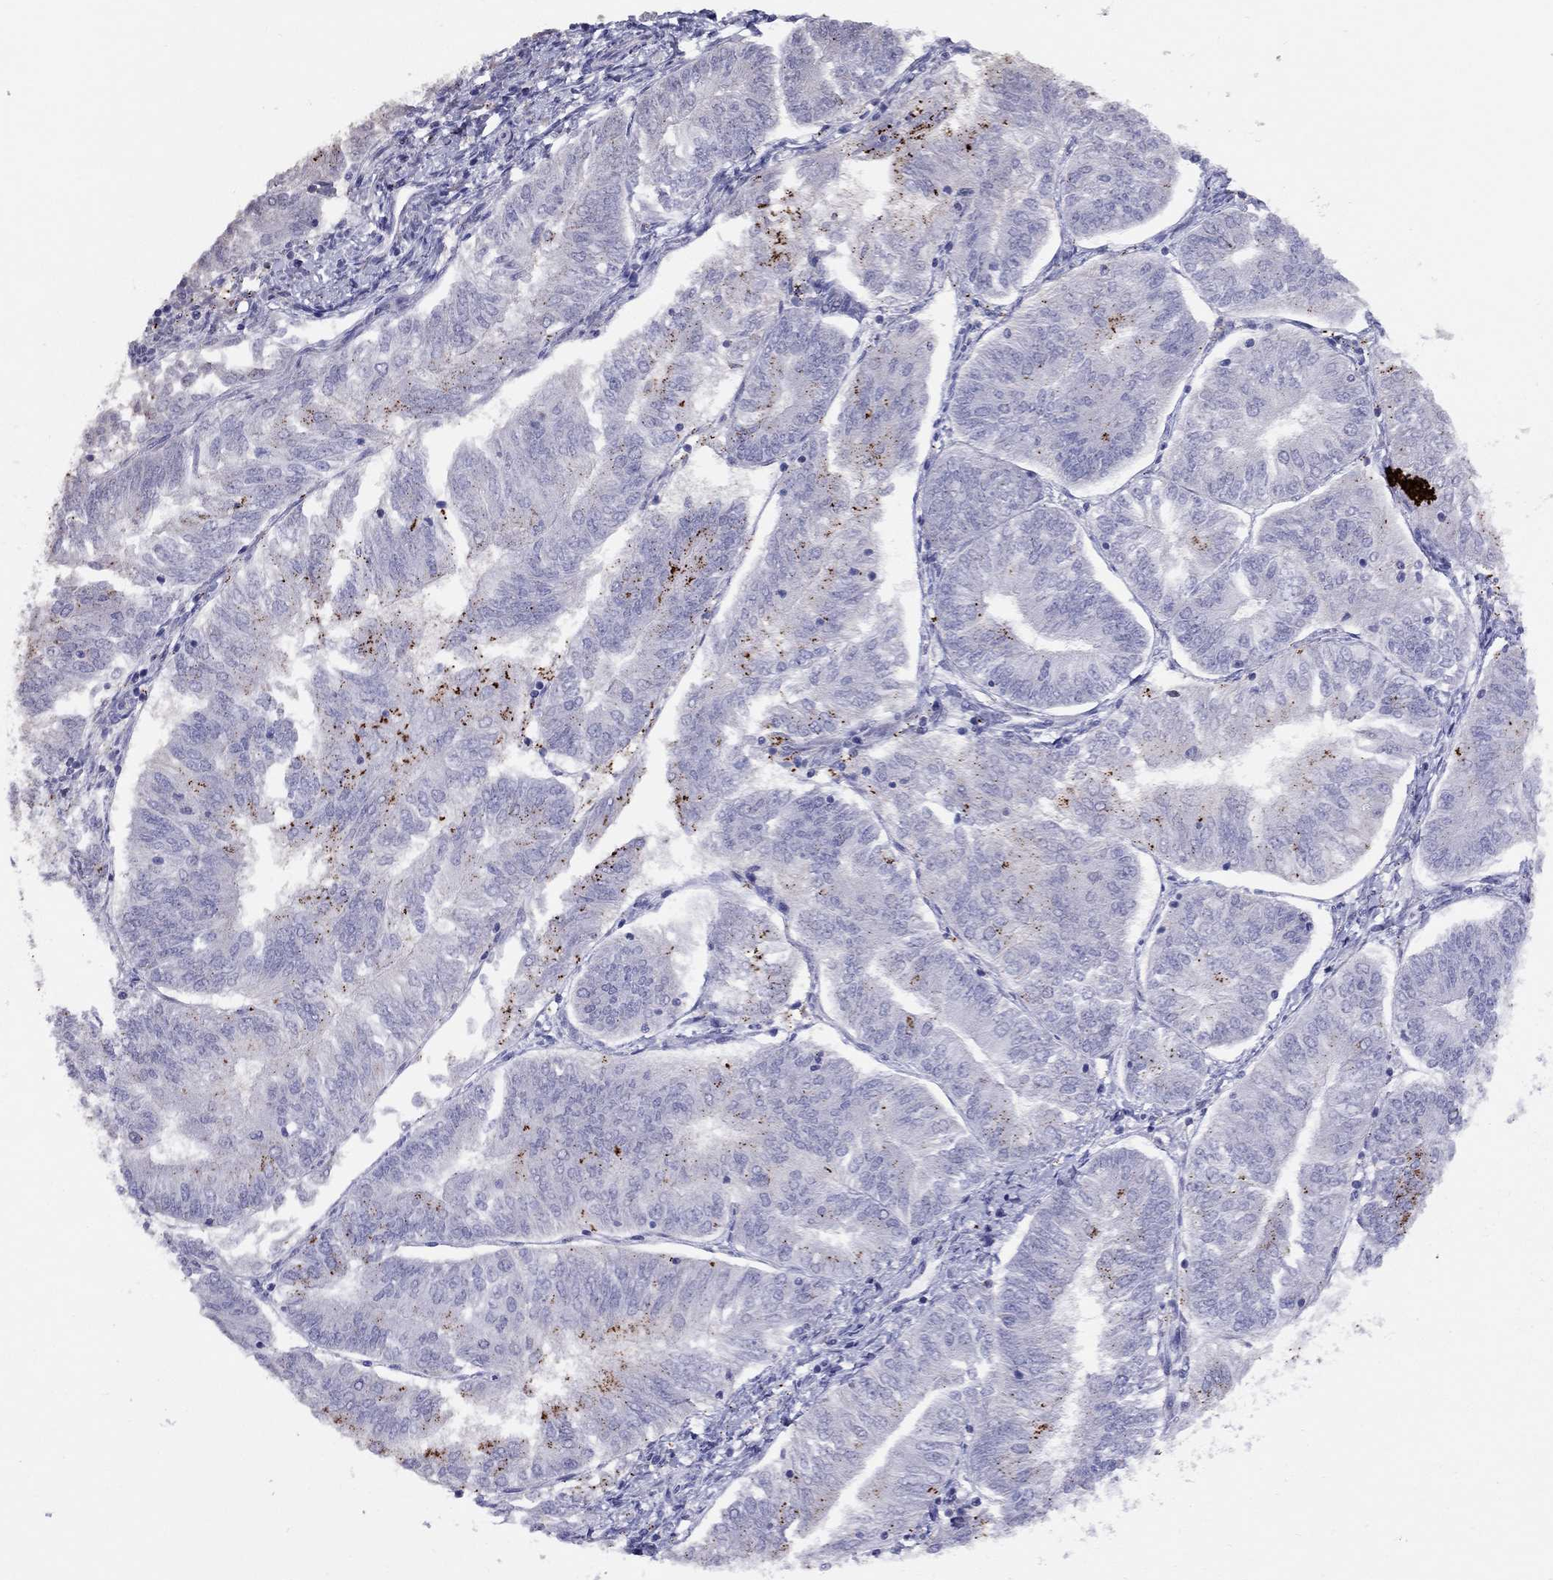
{"staining": {"intensity": "negative", "quantity": "none", "location": "none"}, "tissue": "endometrial cancer", "cell_type": "Tumor cells", "image_type": "cancer", "snomed": [{"axis": "morphology", "description": "Adenocarcinoma, NOS"}, {"axis": "topography", "description": "Endometrium"}], "caption": "A high-resolution image shows IHC staining of endometrial cancer, which displays no significant staining in tumor cells.", "gene": "MAGEB4", "patient": {"sex": "female", "age": 58}}